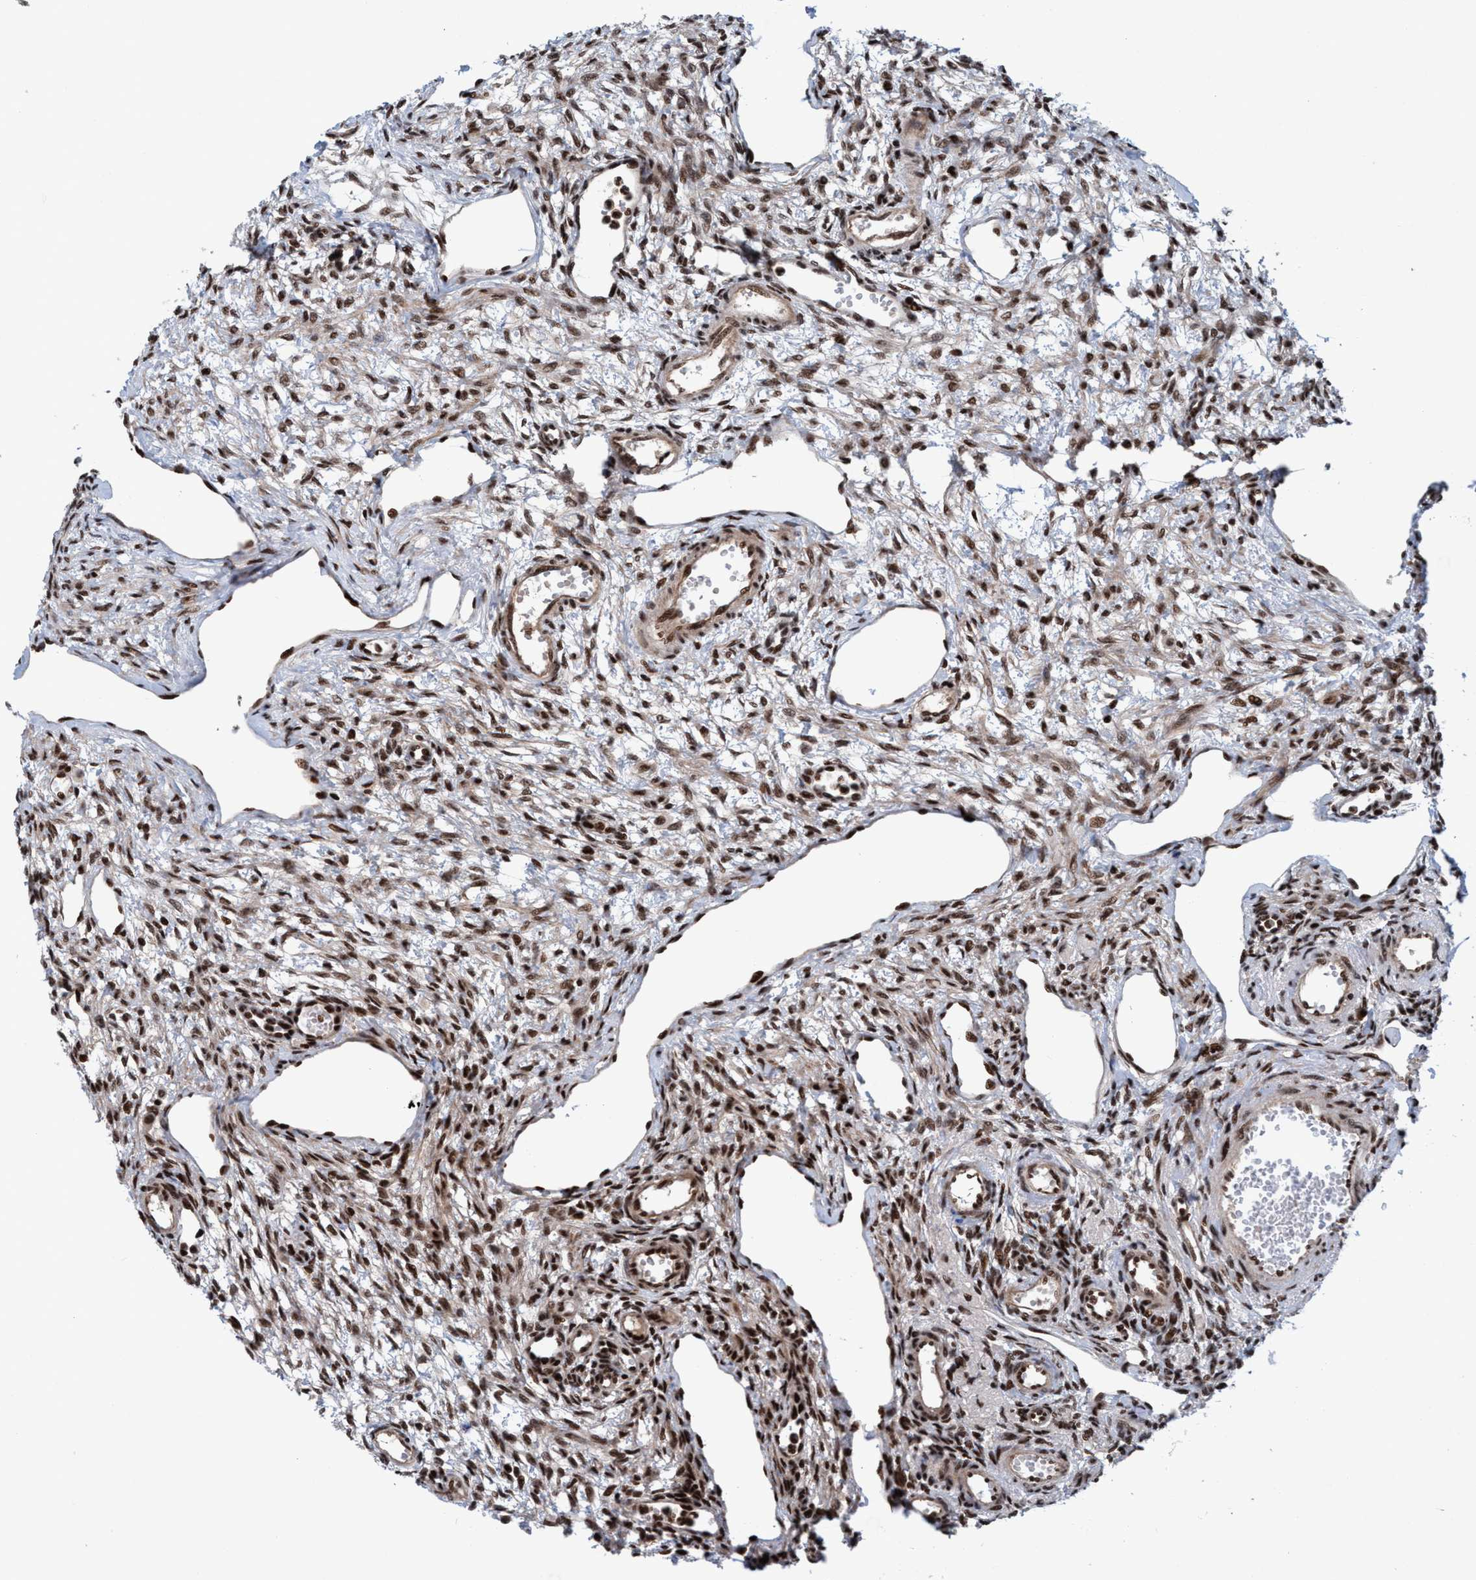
{"staining": {"intensity": "strong", "quantity": ">75%", "location": "cytoplasmic/membranous,nuclear"}, "tissue": "ovary", "cell_type": "Follicle cells", "image_type": "normal", "snomed": [{"axis": "morphology", "description": "Normal tissue, NOS"}, {"axis": "topography", "description": "Ovary"}], "caption": "IHC of normal ovary shows high levels of strong cytoplasmic/membranous,nuclear positivity in approximately >75% of follicle cells.", "gene": "TOPBP1", "patient": {"sex": "female", "age": 33}}